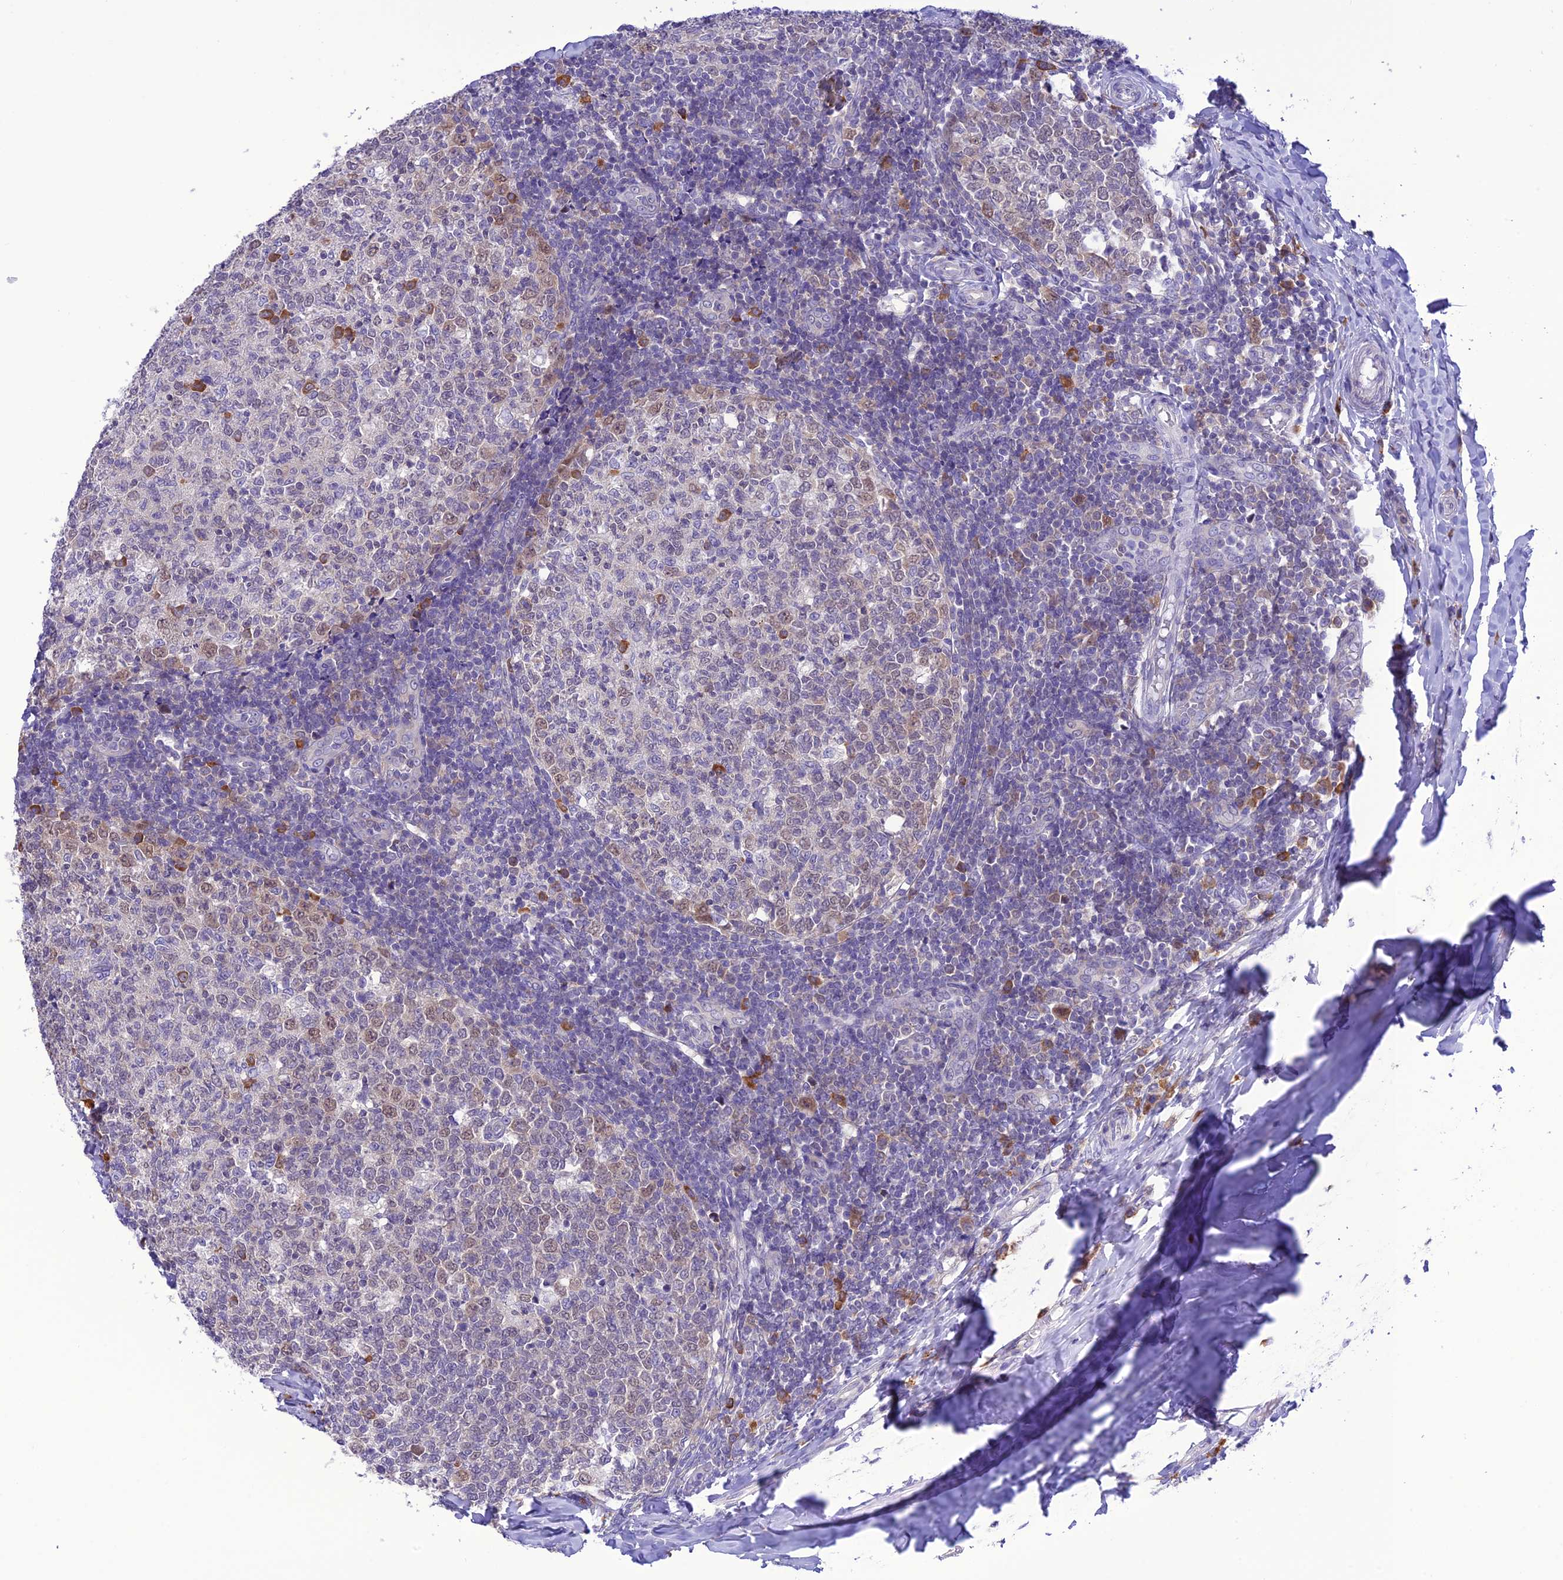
{"staining": {"intensity": "moderate", "quantity": "<25%", "location": "cytoplasmic/membranous"}, "tissue": "tonsil", "cell_type": "Germinal center cells", "image_type": "normal", "snomed": [{"axis": "morphology", "description": "Normal tissue, NOS"}, {"axis": "topography", "description": "Tonsil"}], "caption": "Protein expression analysis of unremarkable human tonsil reveals moderate cytoplasmic/membranous positivity in about <25% of germinal center cells. (DAB (3,3'-diaminobenzidine) = brown stain, brightfield microscopy at high magnification).", "gene": "RNF126", "patient": {"sex": "female", "age": 19}}